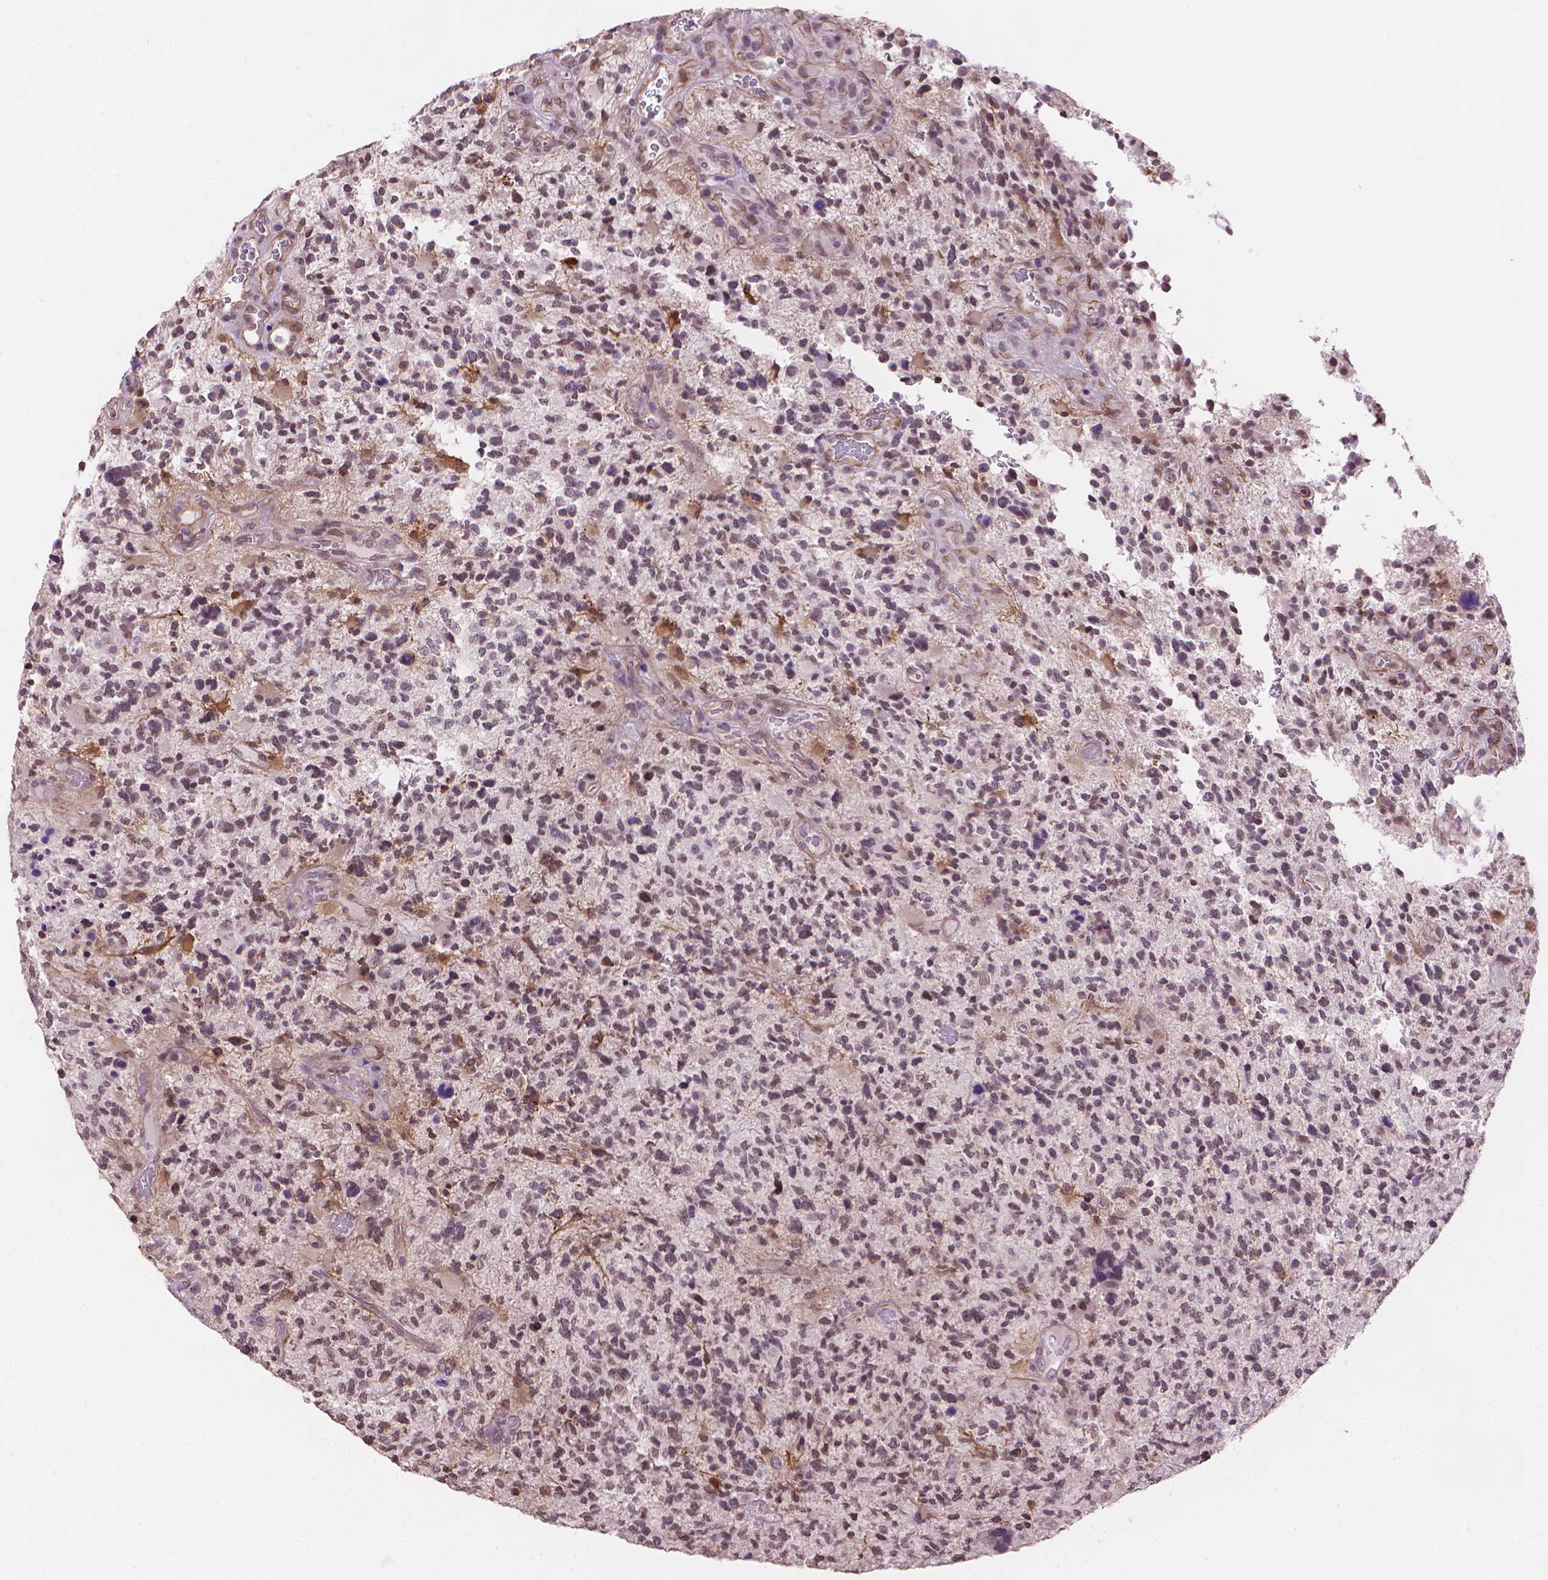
{"staining": {"intensity": "negative", "quantity": "none", "location": "none"}, "tissue": "glioma", "cell_type": "Tumor cells", "image_type": "cancer", "snomed": [{"axis": "morphology", "description": "Glioma, malignant, High grade"}, {"axis": "topography", "description": "Brain"}], "caption": "This is a image of IHC staining of high-grade glioma (malignant), which shows no positivity in tumor cells. (Stains: DAB immunohistochemistry (IHC) with hematoxylin counter stain, Microscopy: brightfield microscopy at high magnification).", "gene": "TMEM184A", "patient": {"sex": "female", "age": 71}}